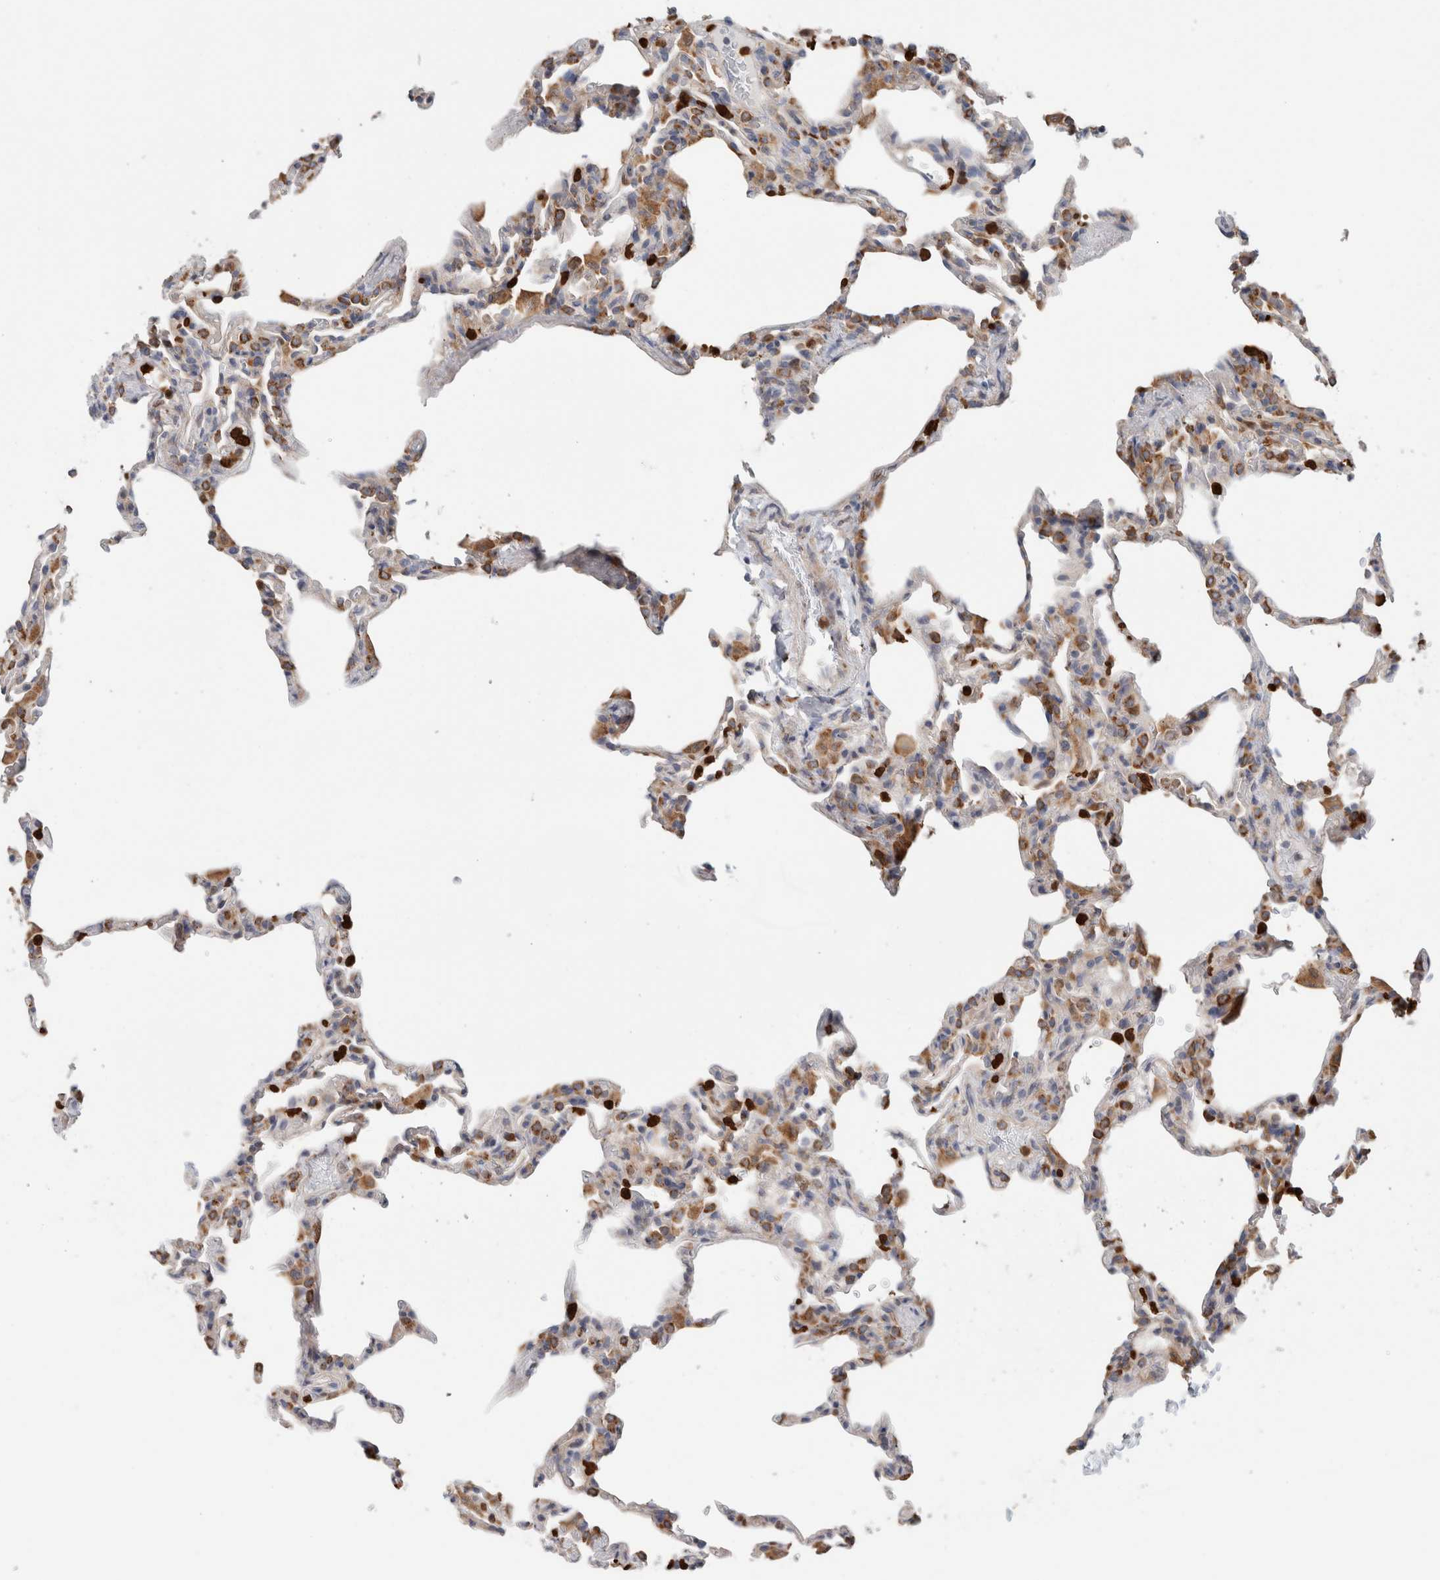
{"staining": {"intensity": "moderate", "quantity": "25%-75%", "location": "cytoplasmic/membranous"}, "tissue": "lung", "cell_type": "Alveolar cells", "image_type": "normal", "snomed": [{"axis": "morphology", "description": "Normal tissue, NOS"}, {"axis": "topography", "description": "Lung"}], "caption": "Protein staining reveals moderate cytoplasmic/membranous positivity in approximately 25%-75% of alveolar cells in unremarkable lung. (Brightfield microscopy of DAB IHC at high magnification).", "gene": "P4HA1", "patient": {"sex": "male", "age": 20}}